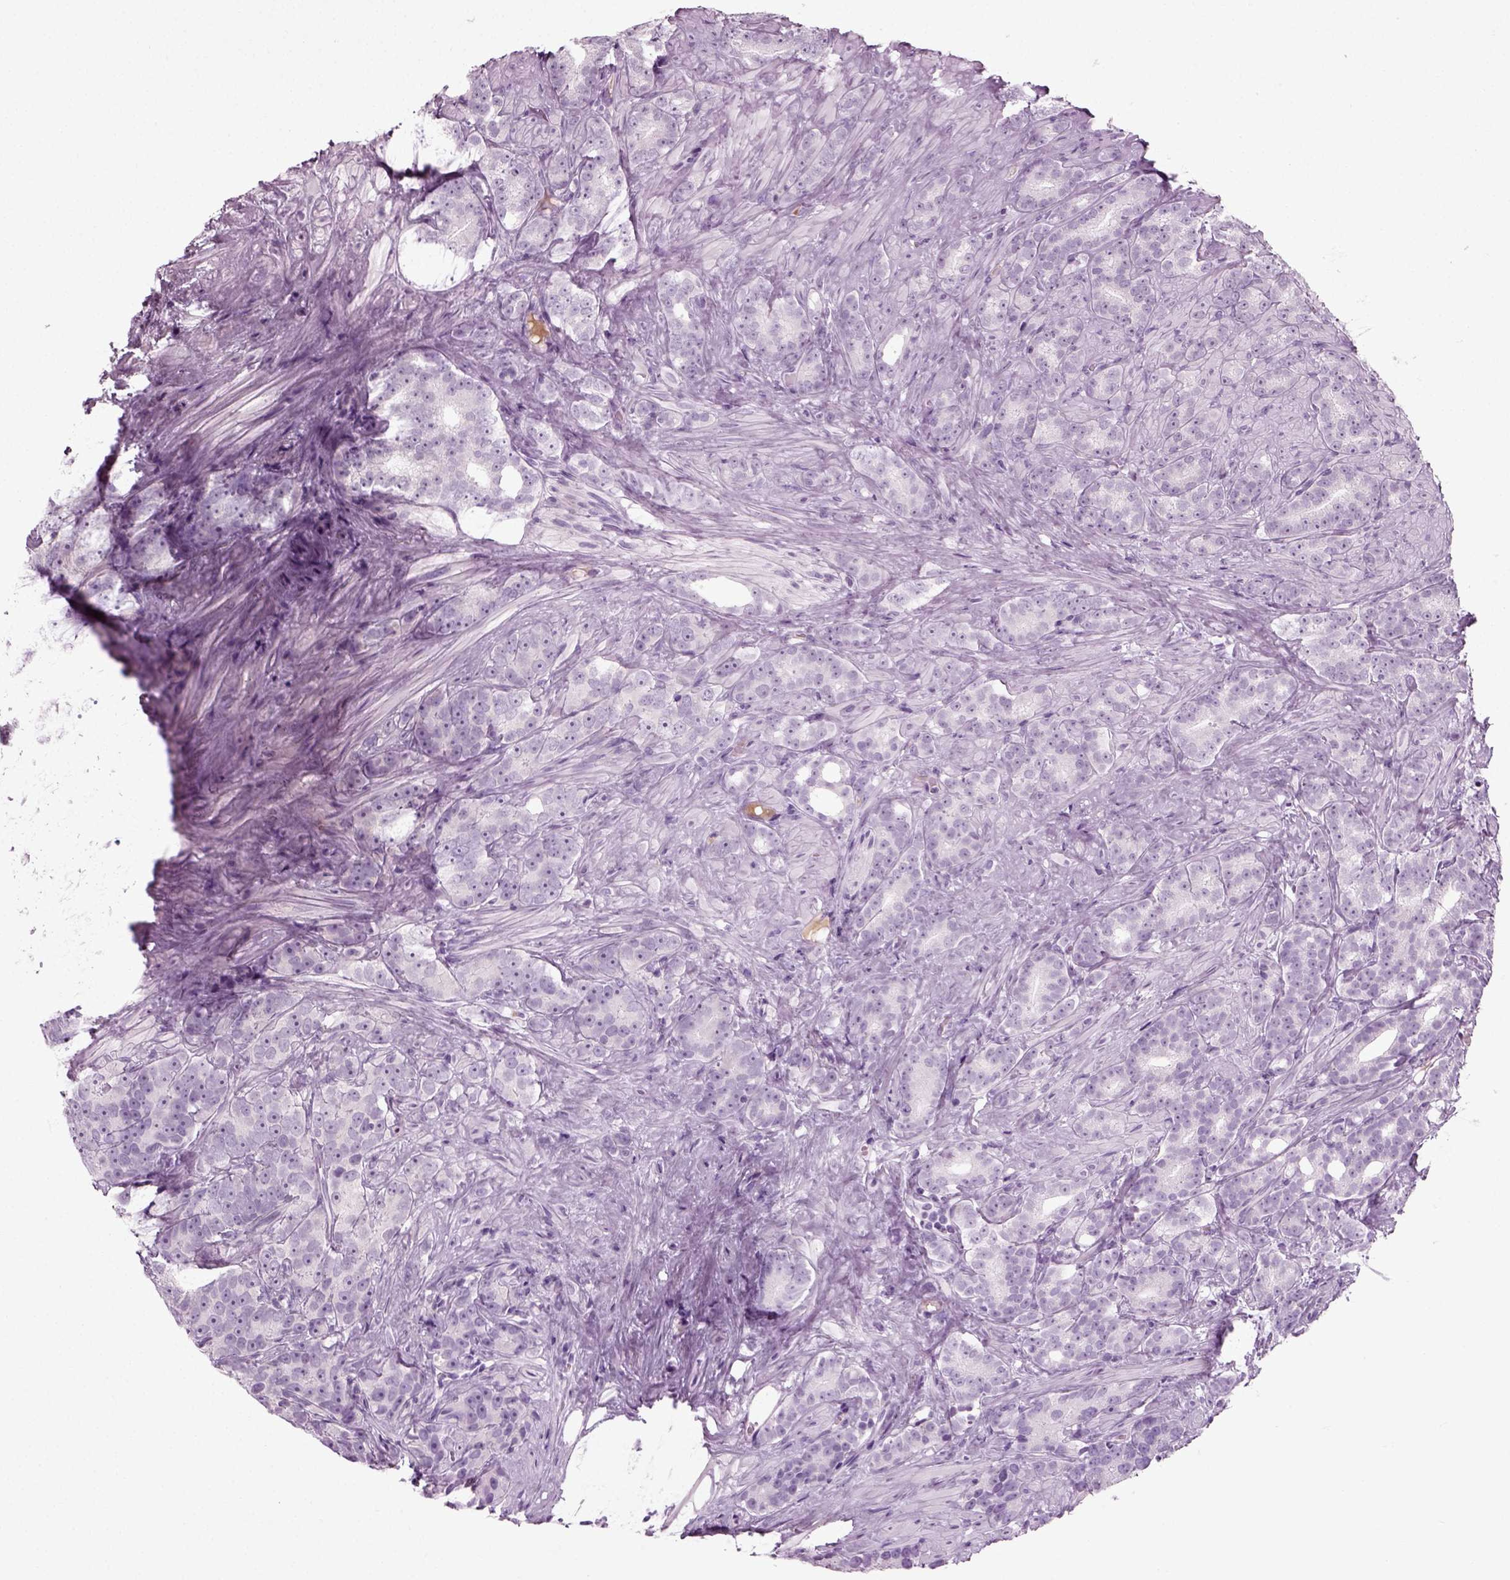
{"staining": {"intensity": "negative", "quantity": "none", "location": "none"}, "tissue": "prostate cancer", "cell_type": "Tumor cells", "image_type": "cancer", "snomed": [{"axis": "morphology", "description": "Adenocarcinoma, High grade"}, {"axis": "topography", "description": "Prostate"}], "caption": "This is a photomicrograph of immunohistochemistry staining of prostate adenocarcinoma (high-grade), which shows no staining in tumor cells.", "gene": "PRLH", "patient": {"sex": "male", "age": 90}}